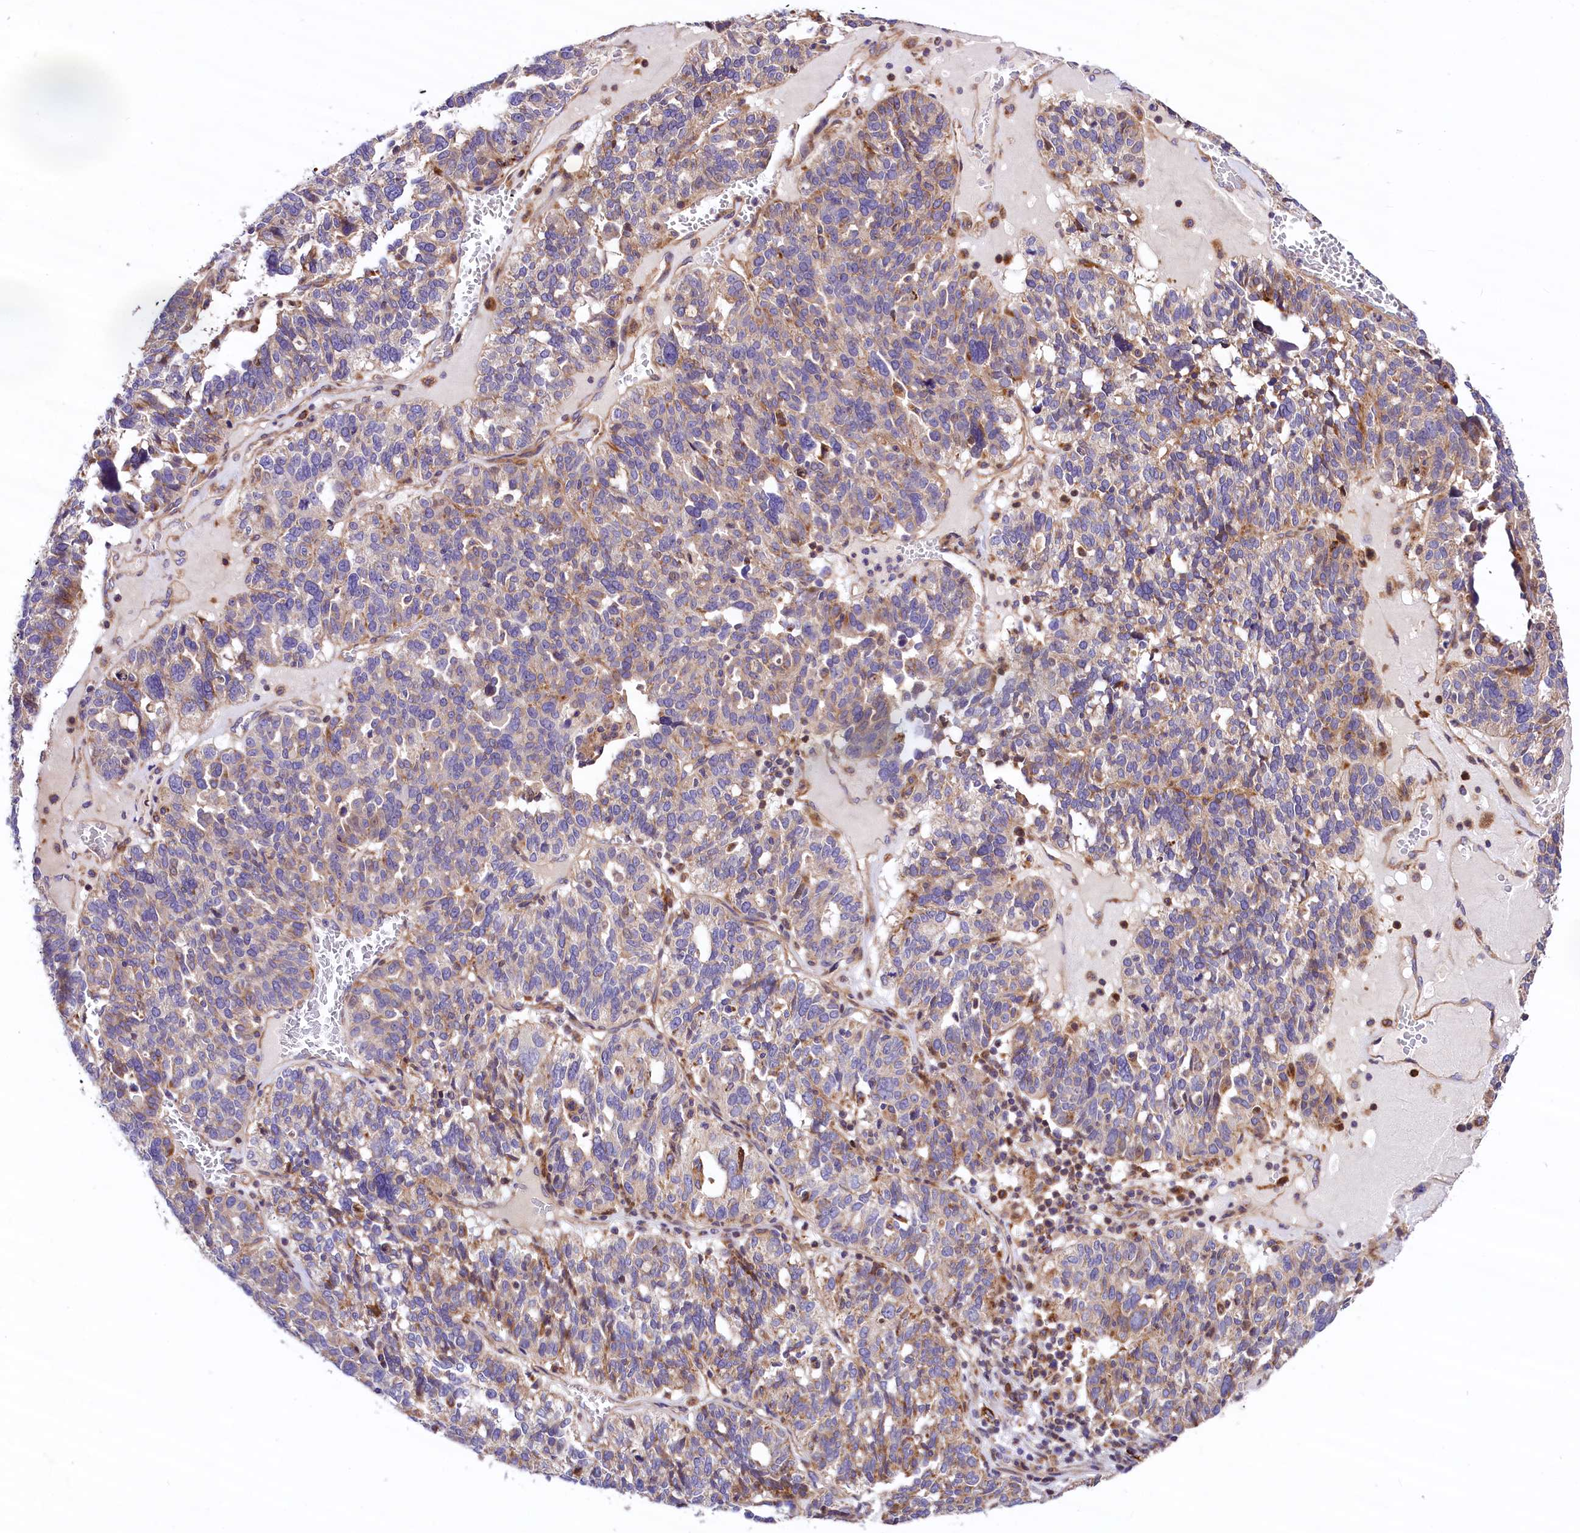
{"staining": {"intensity": "moderate", "quantity": "<25%", "location": "cytoplasmic/membranous"}, "tissue": "ovarian cancer", "cell_type": "Tumor cells", "image_type": "cancer", "snomed": [{"axis": "morphology", "description": "Cystadenocarcinoma, serous, NOS"}, {"axis": "topography", "description": "Ovary"}], "caption": "Immunohistochemical staining of ovarian cancer (serous cystadenocarcinoma) displays low levels of moderate cytoplasmic/membranous protein staining in about <25% of tumor cells.", "gene": "ARMC6", "patient": {"sex": "female", "age": 59}}